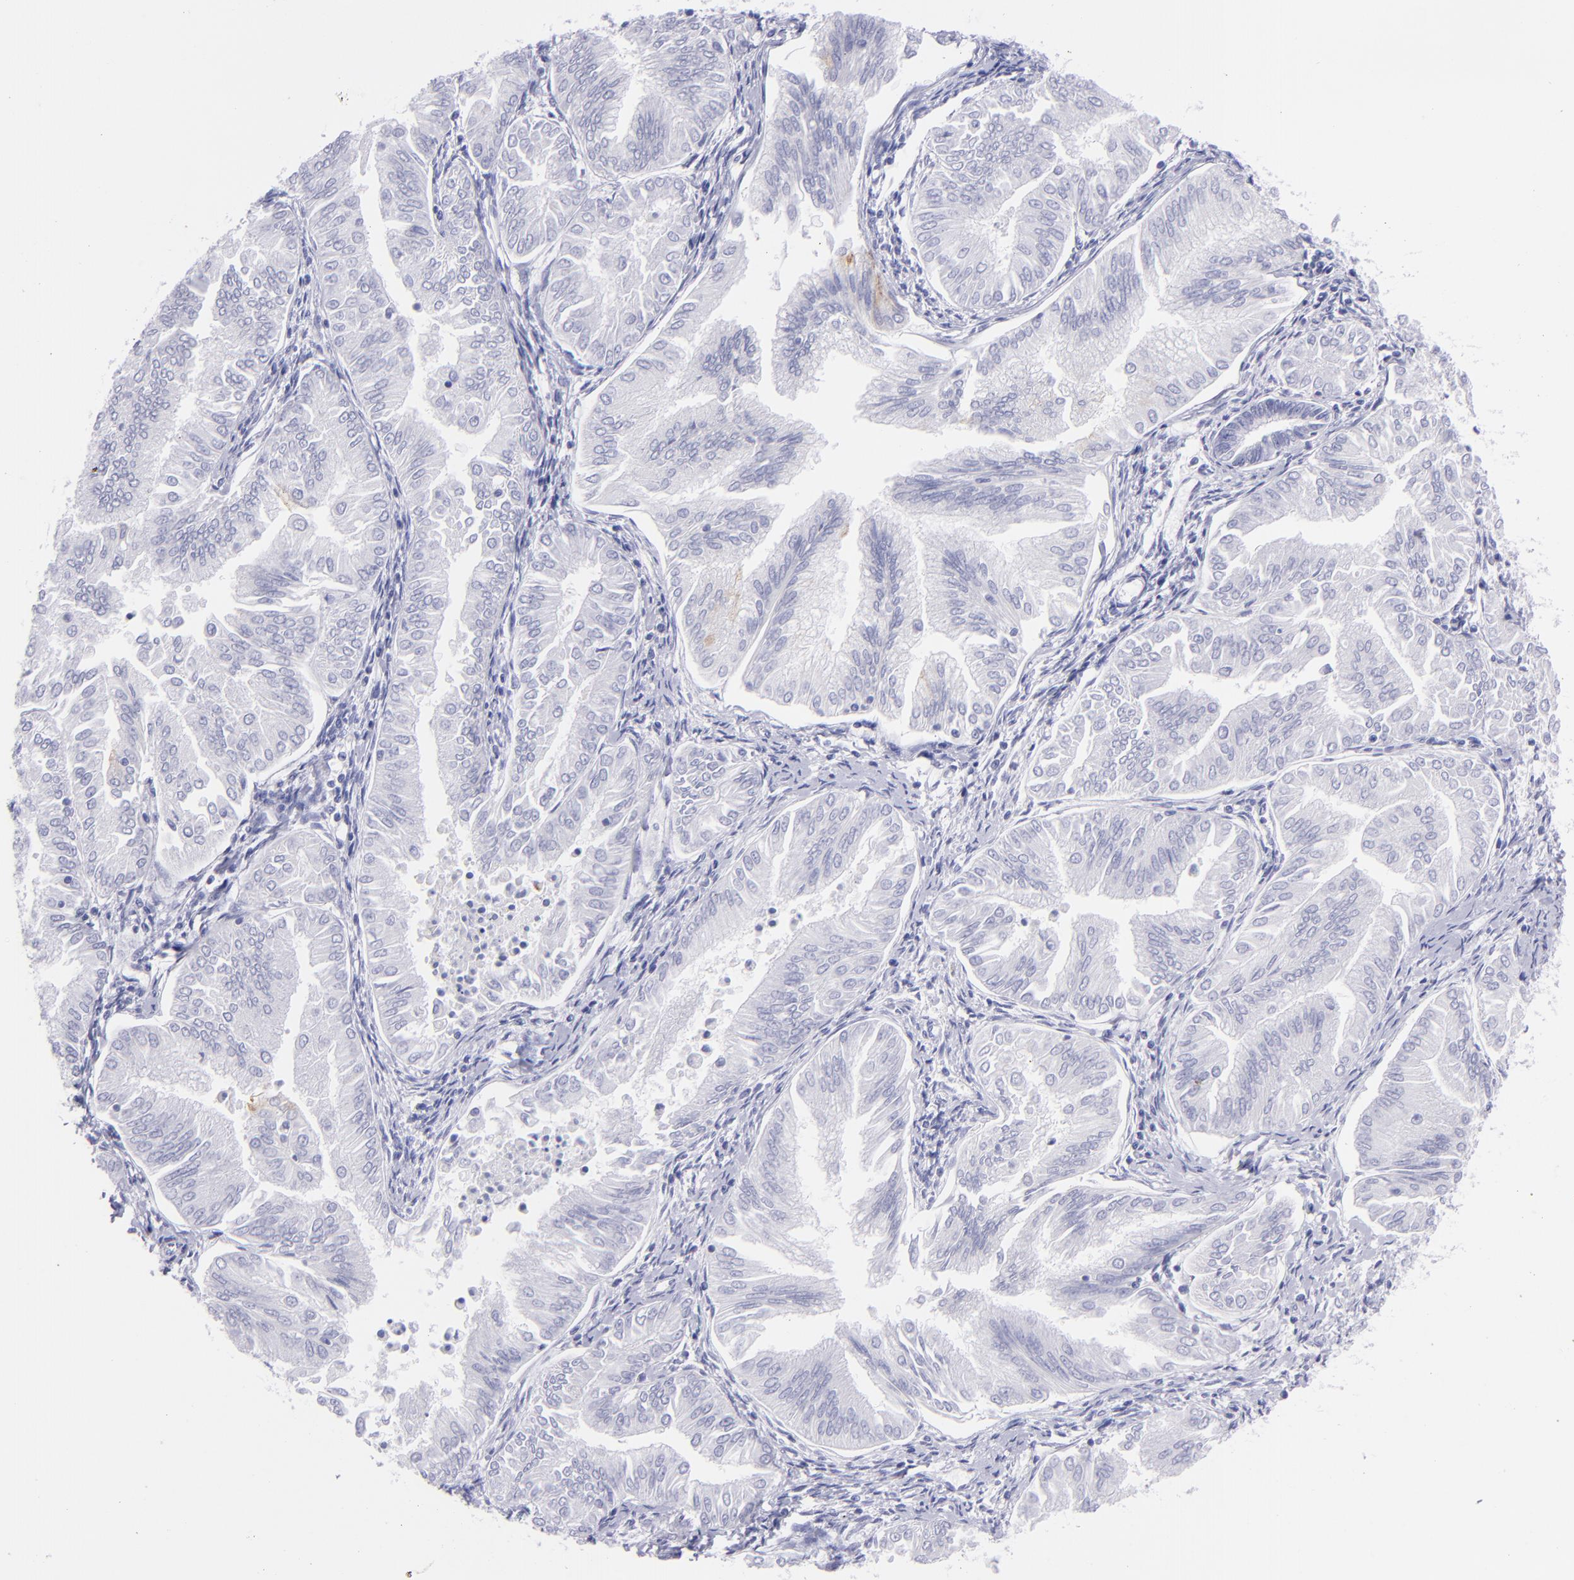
{"staining": {"intensity": "negative", "quantity": "none", "location": "none"}, "tissue": "endometrial cancer", "cell_type": "Tumor cells", "image_type": "cancer", "snomed": [{"axis": "morphology", "description": "Adenocarcinoma, NOS"}, {"axis": "topography", "description": "Endometrium"}], "caption": "Human endometrial cancer stained for a protein using immunohistochemistry (IHC) exhibits no positivity in tumor cells.", "gene": "PIP", "patient": {"sex": "female", "age": 53}}